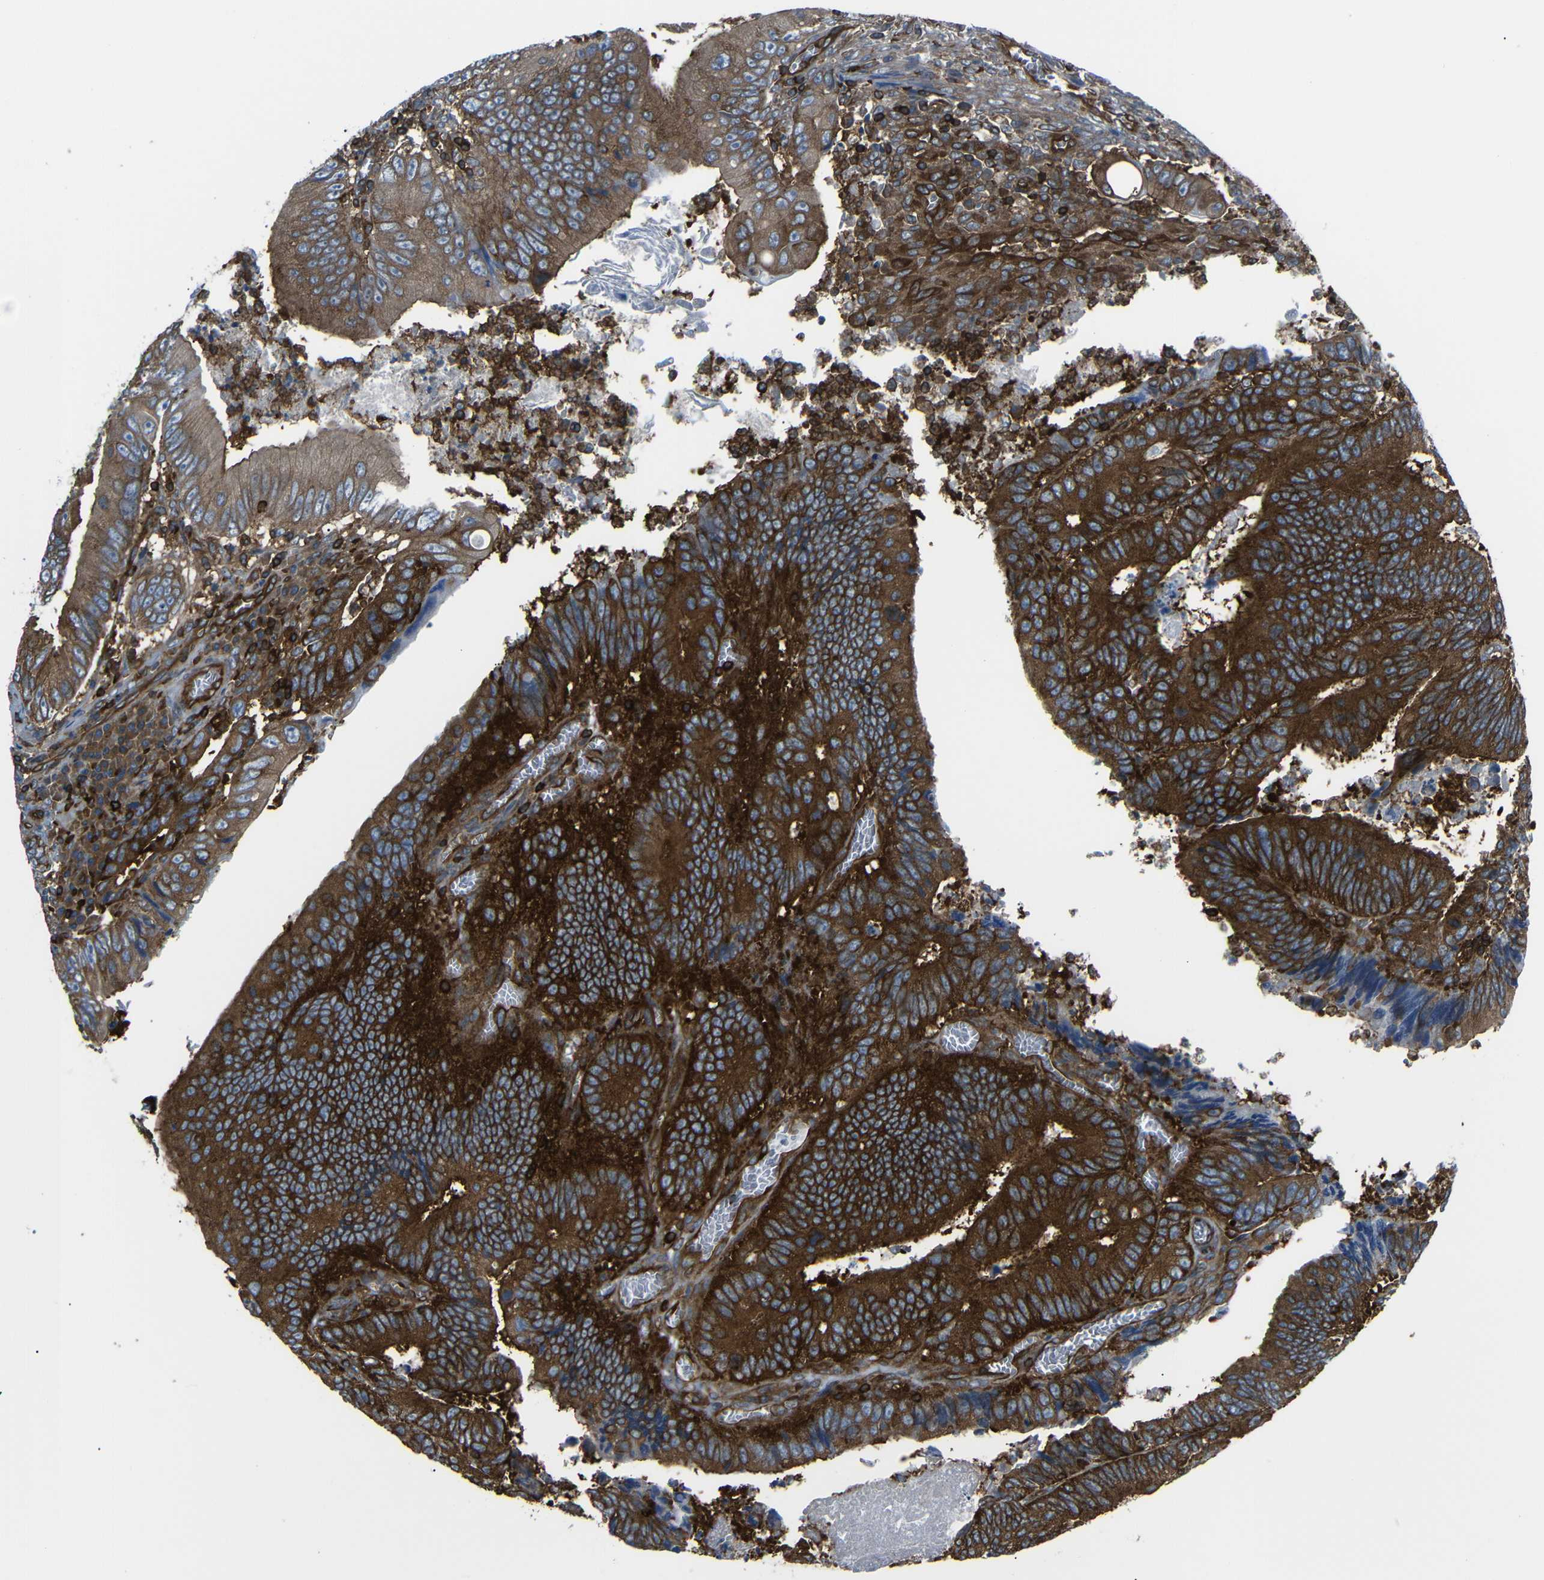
{"staining": {"intensity": "strong", "quantity": ">75%", "location": "cytoplasmic/membranous"}, "tissue": "colorectal cancer", "cell_type": "Tumor cells", "image_type": "cancer", "snomed": [{"axis": "morphology", "description": "Inflammation, NOS"}, {"axis": "morphology", "description": "Adenocarcinoma, NOS"}, {"axis": "topography", "description": "Colon"}], "caption": "A high amount of strong cytoplasmic/membranous expression is identified in approximately >75% of tumor cells in adenocarcinoma (colorectal) tissue. The staining is performed using DAB (3,3'-diaminobenzidine) brown chromogen to label protein expression. The nuclei are counter-stained blue using hematoxylin.", "gene": "ARHGEF1", "patient": {"sex": "male", "age": 72}}